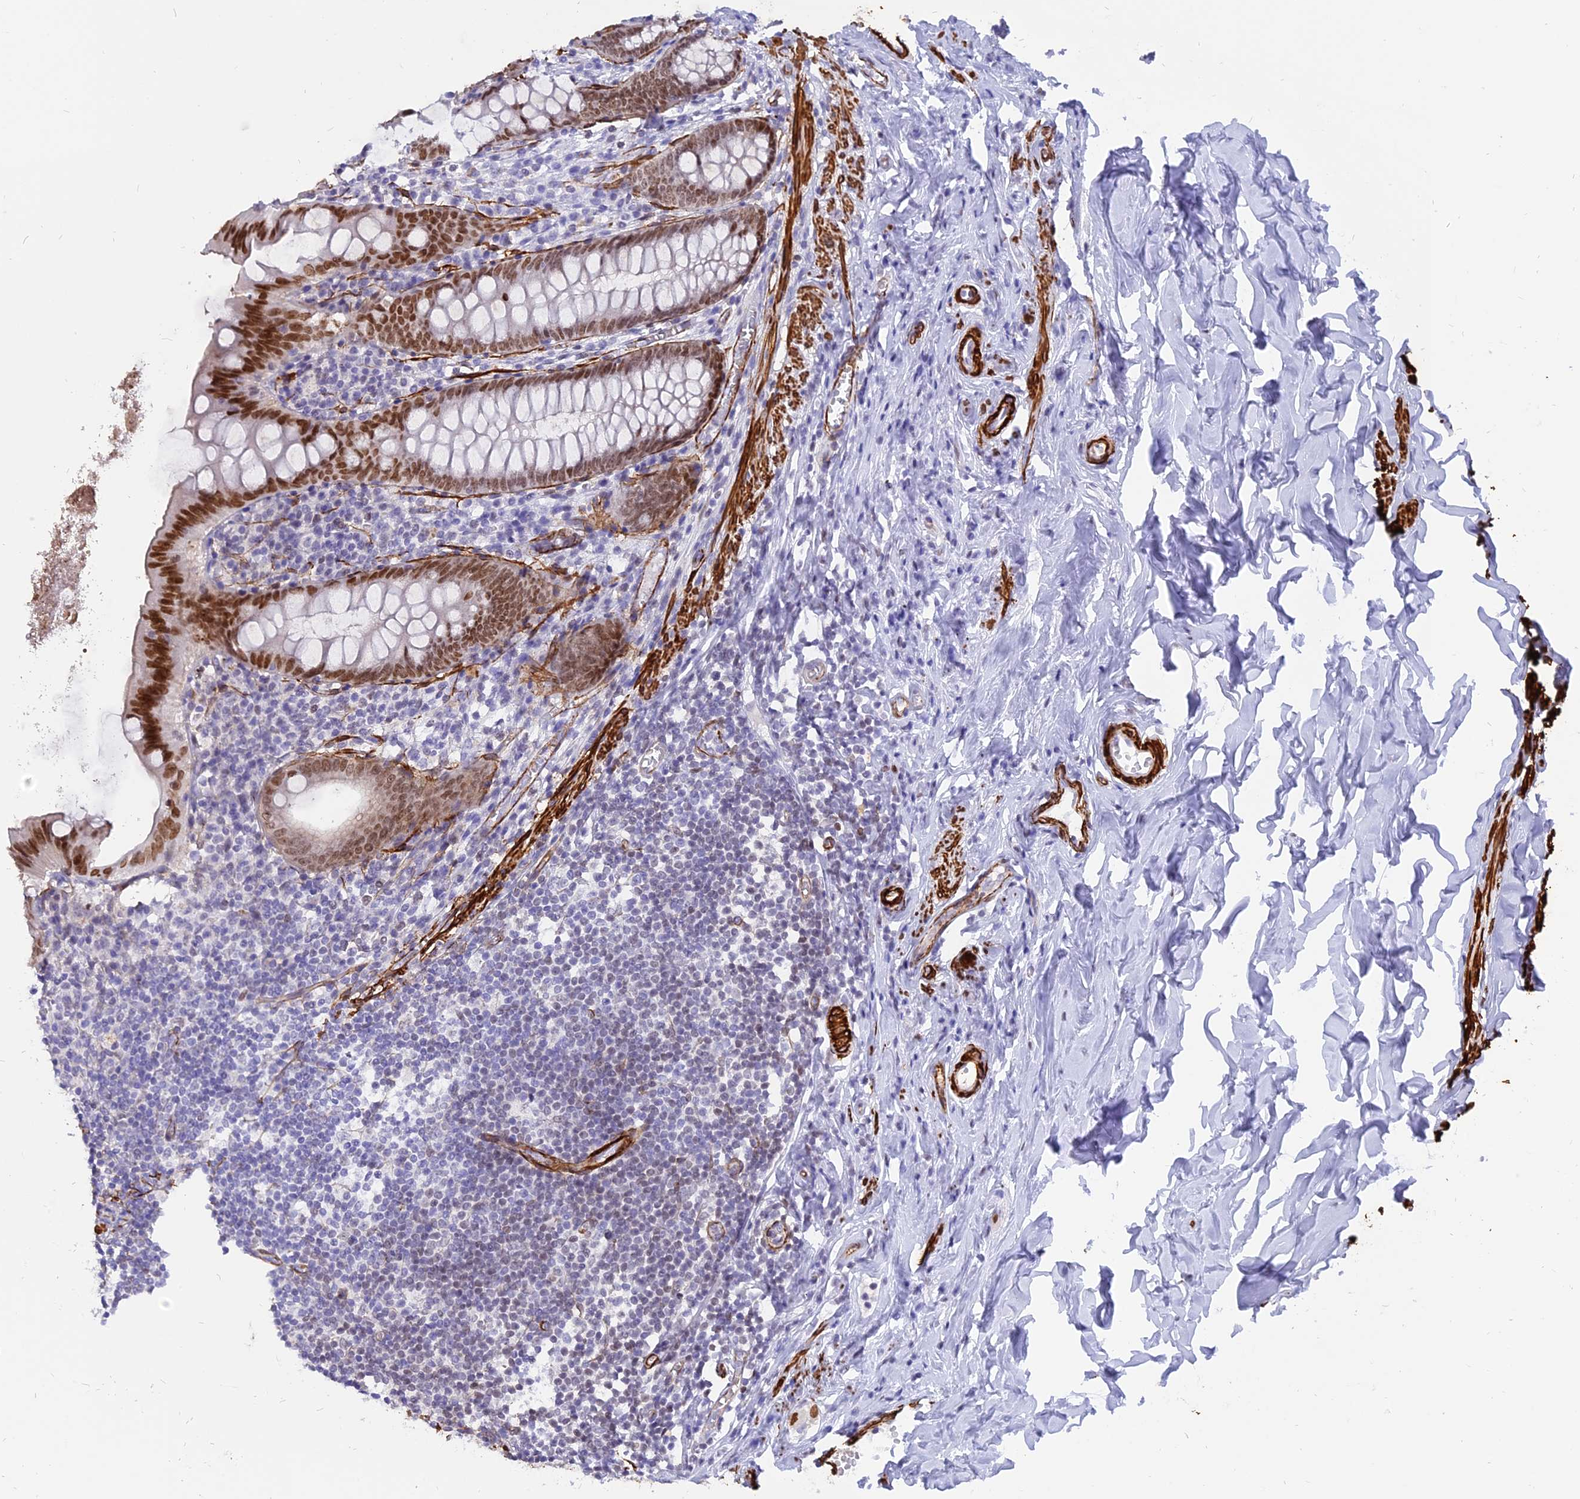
{"staining": {"intensity": "strong", "quantity": "25%-75%", "location": "nuclear"}, "tissue": "appendix", "cell_type": "Glandular cells", "image_type": "normal", "snomed": [{"axis": "morphology", "description": "Normal tissue, NOS"}, {"axis": "topography", "description": "Appendix"}], "caption": "A high amount of strong nuclear staining is seen in approximately 25%-75% of glandular cells in unremarkable appendix. (DAB (3,3'-diaminobenzidine) IHC with brightfield microscopy, high magnification).", "gene": "CENPV", "patient": {"sex": "female", "age": 51}}